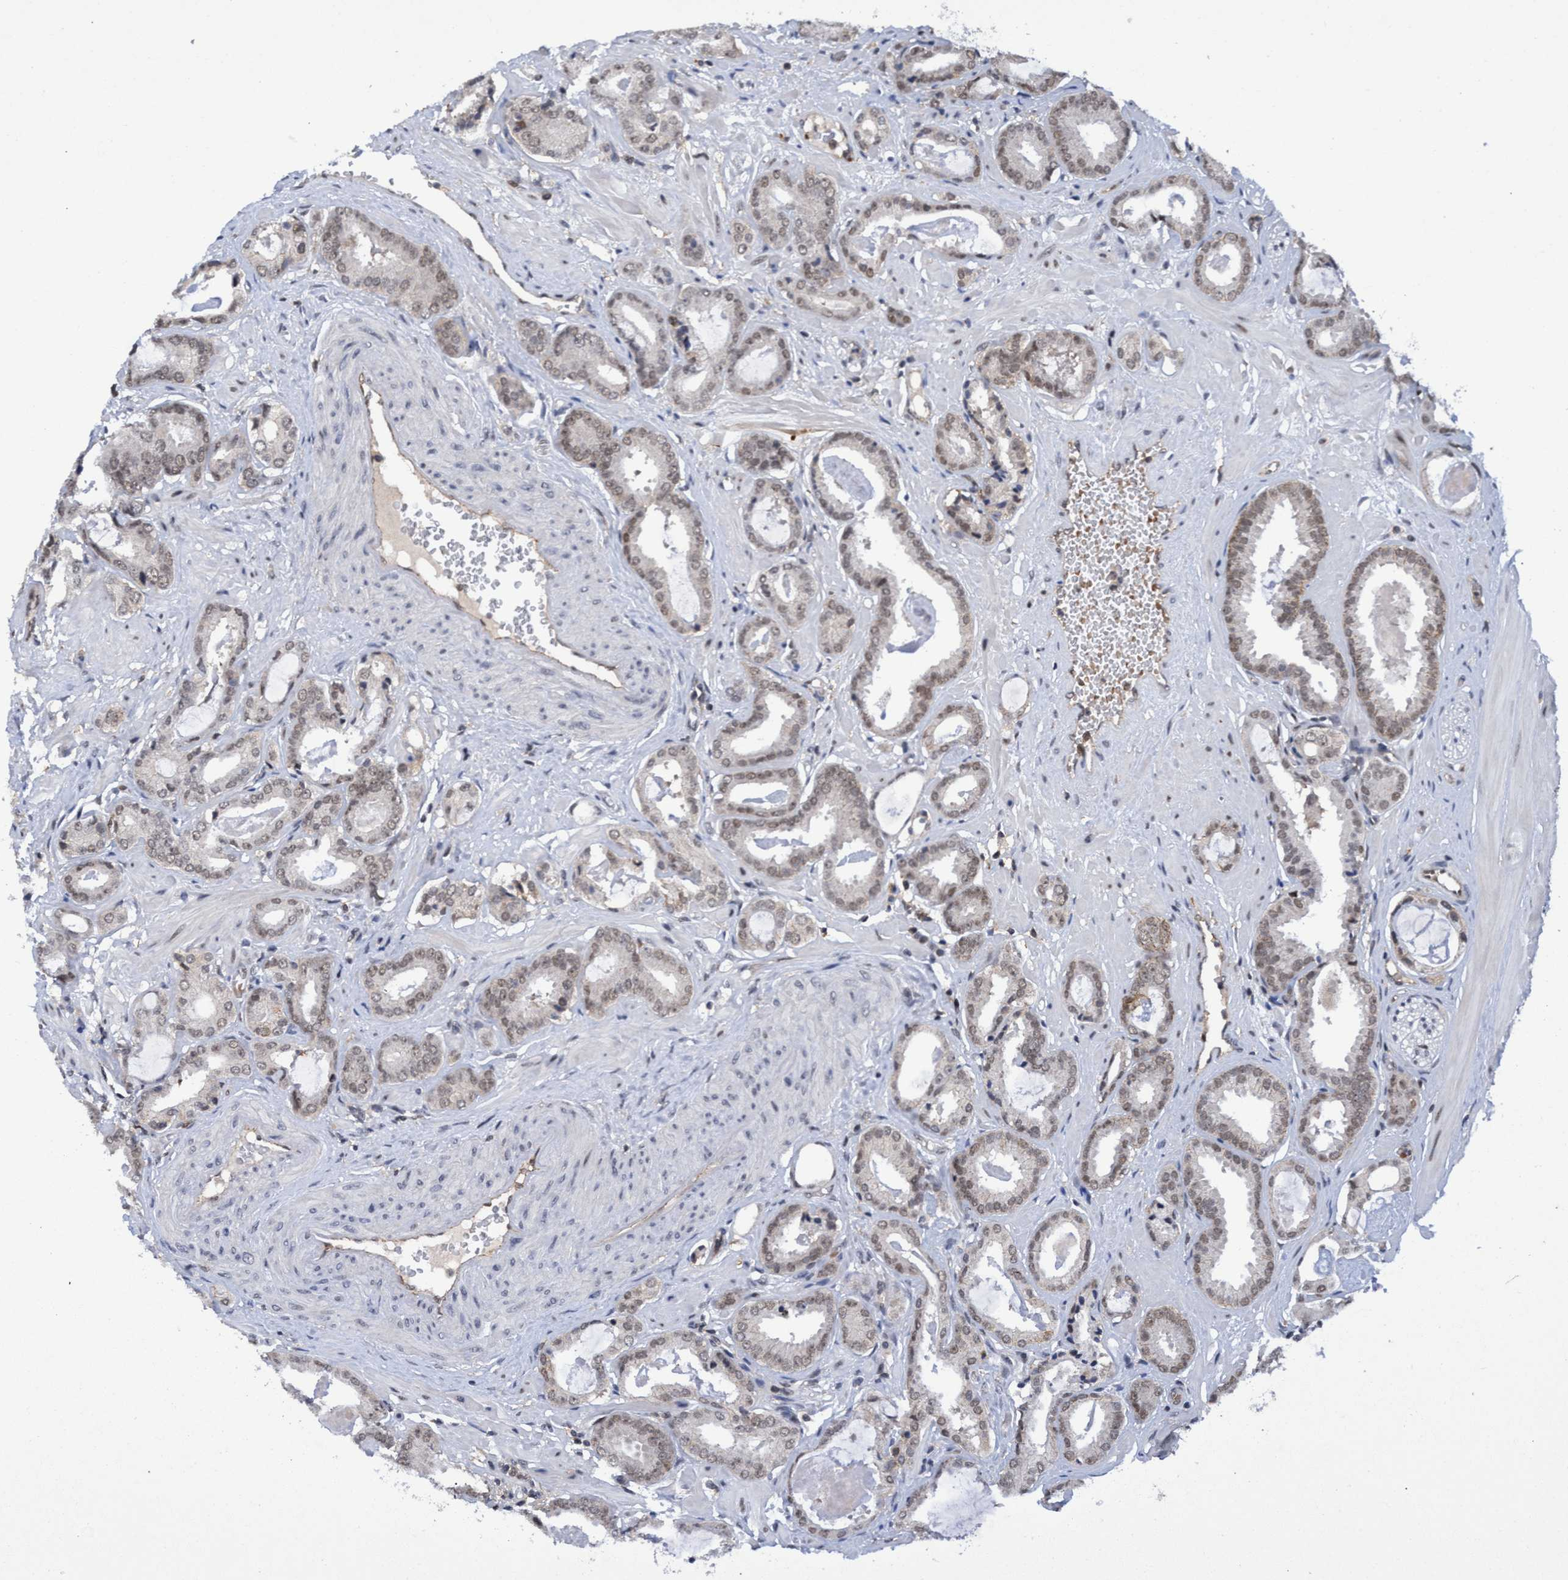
{"staining": {"intensity": "weak", "quantity": ">75%", "location": "nuclear"}, "tissue": "prostate cancer", "cell_type": "Tumor cells", "image_type": "cancer", "snomed": [{"axis": "morphology", "description": "Adenocarcinoma, Low grade"}, {"axis": "topography", "description": "Prostate"}], "caption": "Immunohistochemical staining of human low-grade adenocarcinoma (prostate) exhibits weak nuclear protein staining in about >75% of tumor cells.", "gene": "GTF2F1", "patient": {"sex": "male", "age": 53}}